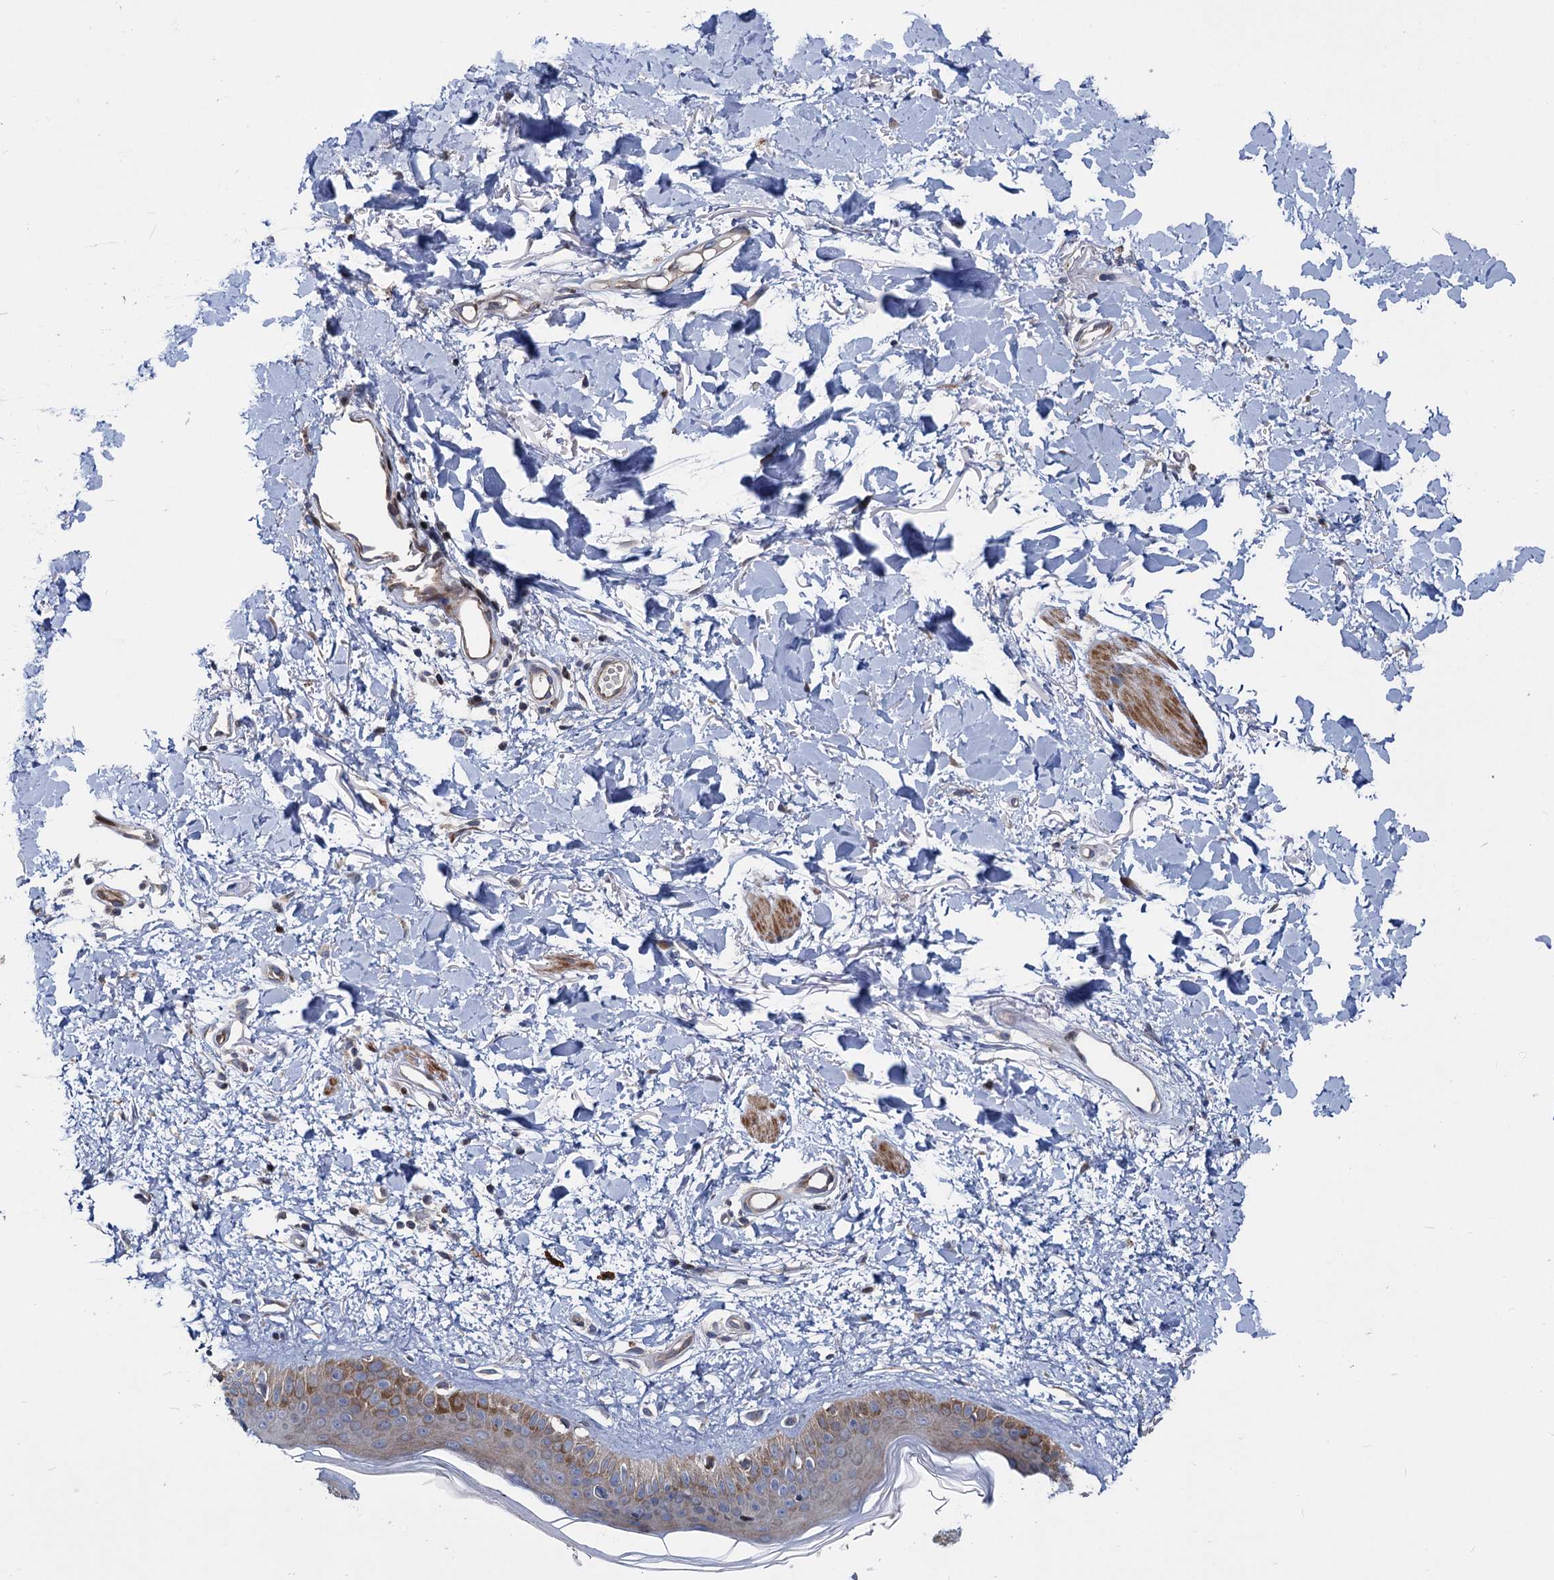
{"staining": {"intensity": "weak", "quantity": ">75%", "location": "cytoplasmic/membranous"}, "tissue": "skin", "cell_type": "Fibroblasts", "image_type": "normal", "snomed": [{"axis": "morphology", "description": "Normal tissue, NOS"}, {"axis": "topography", "description": "Skin"}], "caption": "Immunohistochemistry (IHC) (DAB (3,3'-diaminobenzidine)) staining of benign skin exhibits weak cytoplasmic/membranous protein positivity in approximately >75% of fibroblasts. (Brightfield microscopy of DAB IHC at high magnification).", "gene": "UBR1", "patient": {"sex": "female", "age": 58}}